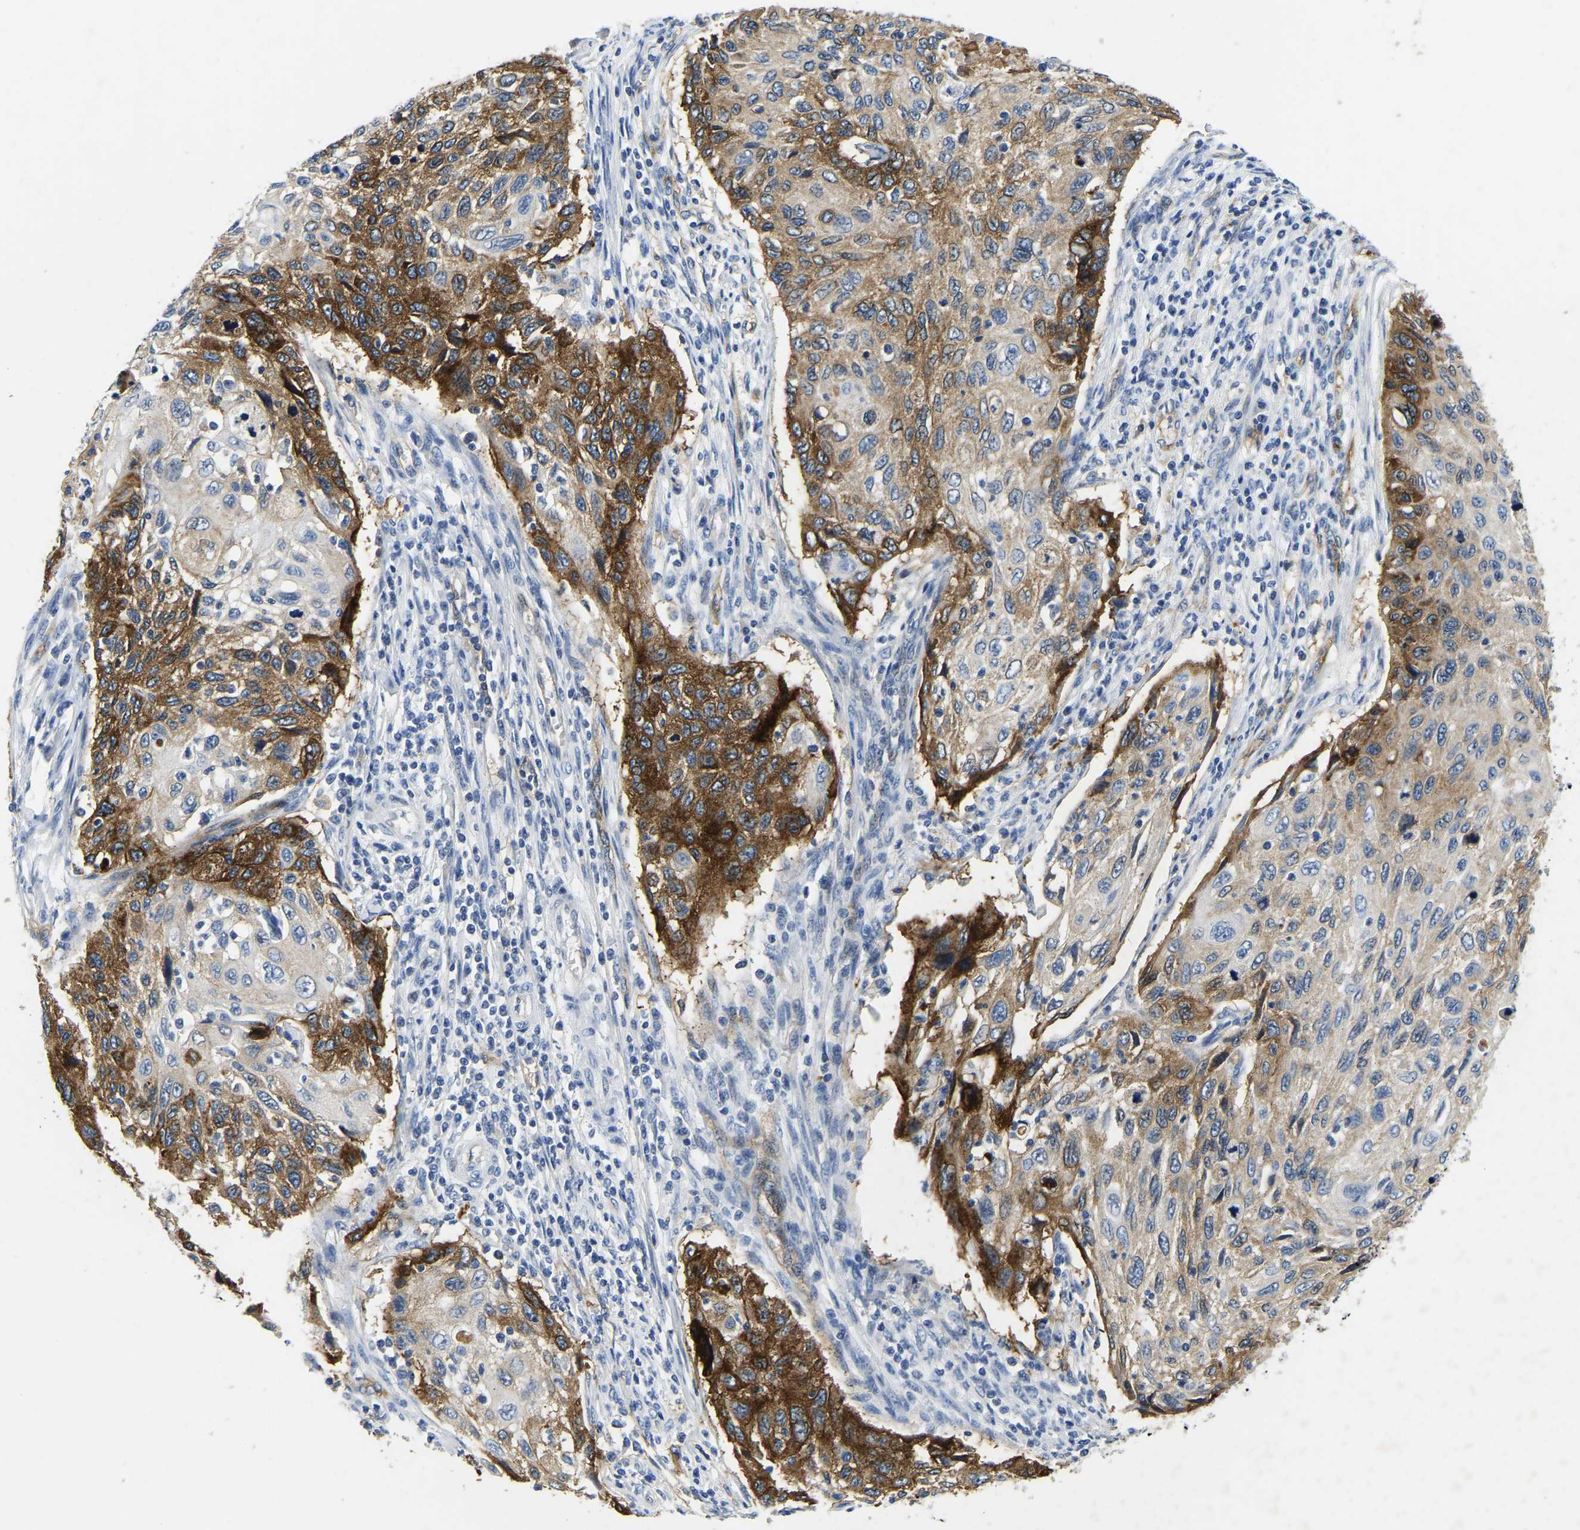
{"staining": {"intensity": "moderate", "quantity": "25%-75%", "location": "cytoplasmic/membranous"}, "tissue": "cervical cancer", "cell_type": "Tumor cells", "image_type": "cancer", "snomed": [{"axis": "morphology", "description": "Squamous cell carcinoma, NOS"}, {"axis": "topography", "description": "Cervix"}], "caption": "Immunohistochemical staining of cervical cancer shows medium levels of moderate cytoplasmic/membranous protein staining in about 25%-75% of tumor cells.", "gene": "ITGA2", "patient": {"sex": "female", "age": 70}}